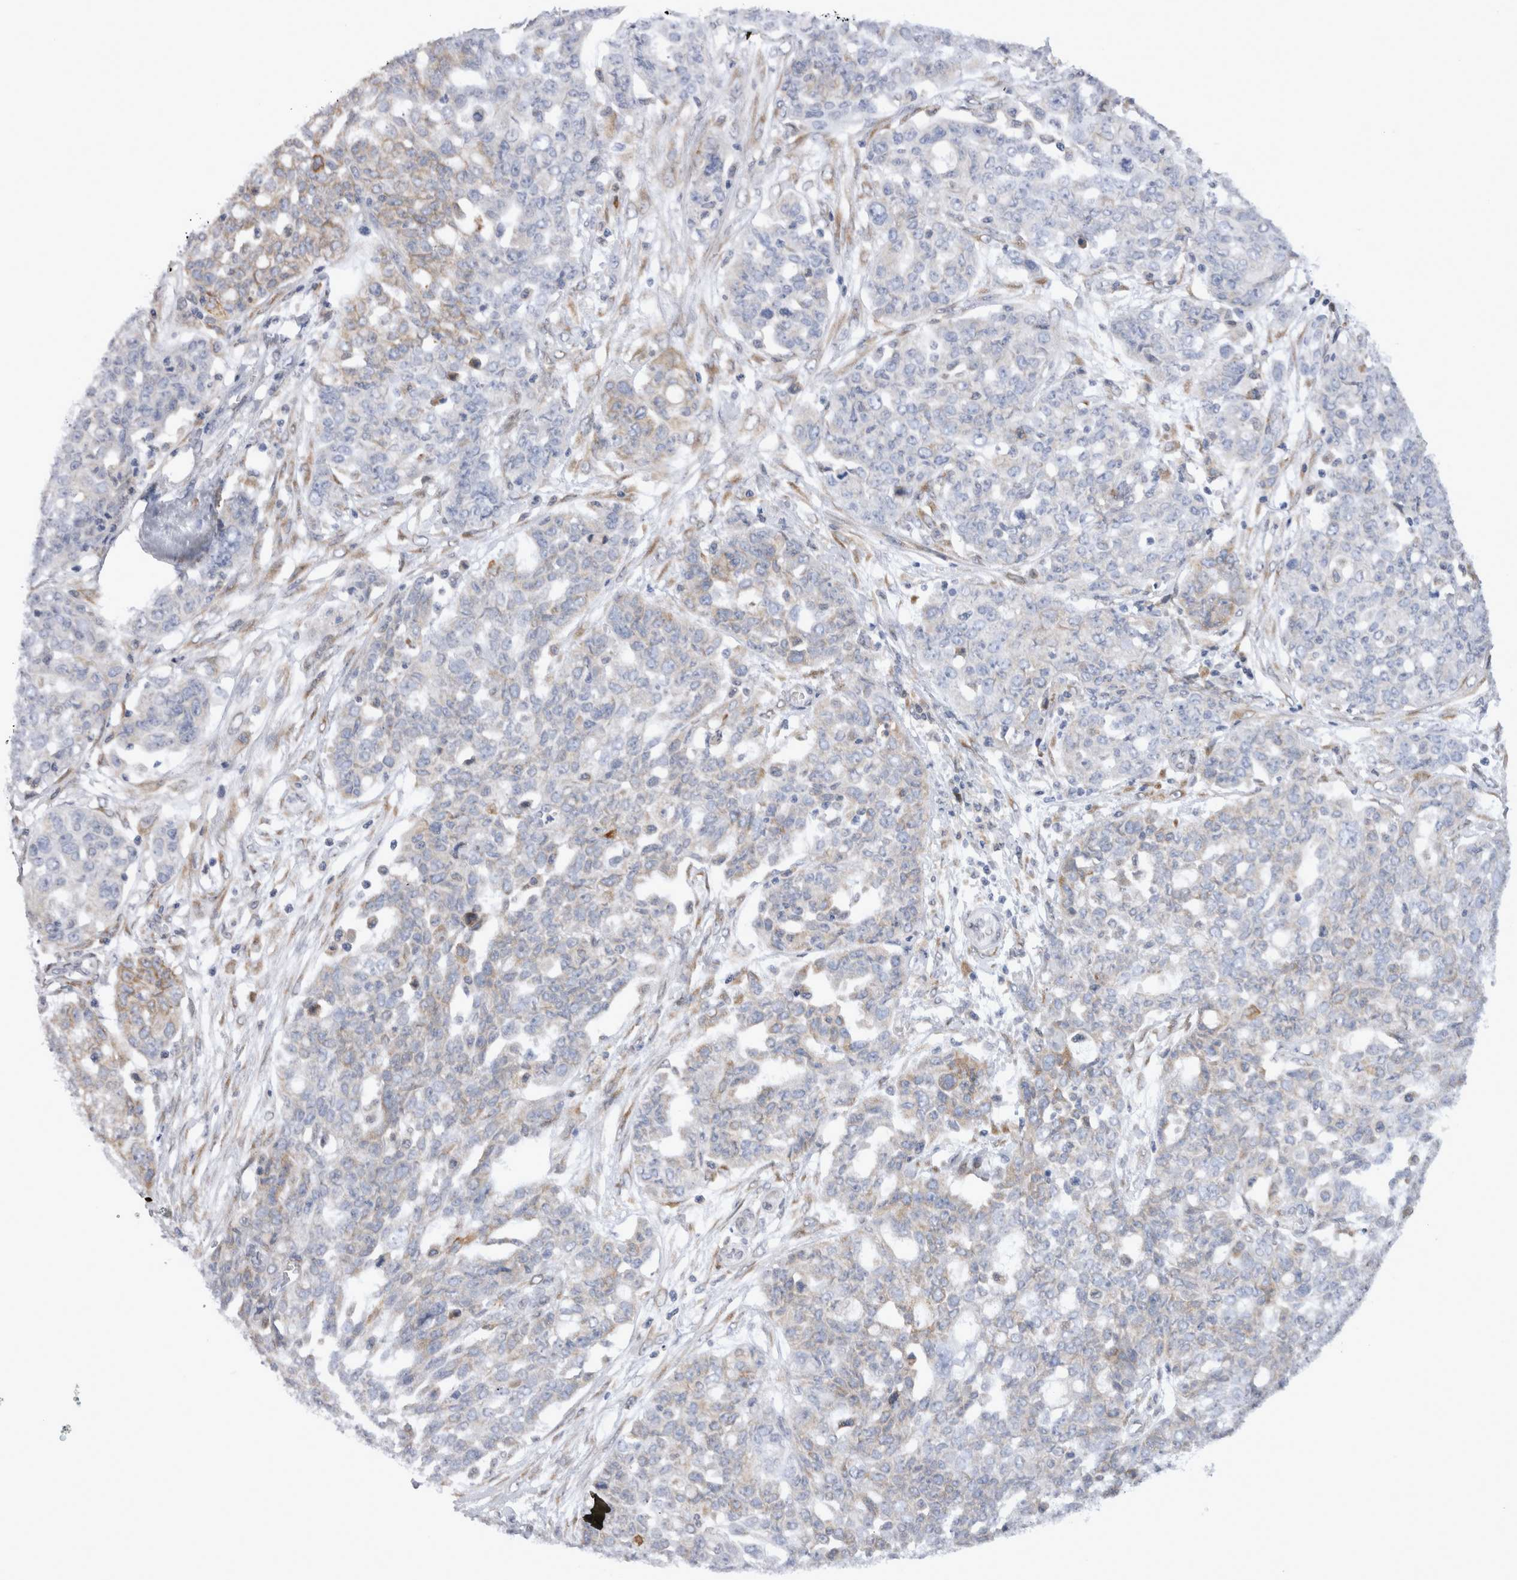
{"staining": {"intensity": "moderate", "quantity": "<25%", "location": "cytoplasmic/membranous"}, "tissue": "ovarian cancer", "cell_type": "Tumor cells", "image_type": "cancer", "snomed": [{"axis": "morphology", "description": "Cystadenocarcinoma, serous, NOS"}, {"axis": "topography", "description": "Soft tissue"}, {"axis": "topography", "description": "Ovary"}], "caption": "IHC (DAB) staining of ovarian serous cystadenocarcinoma reveals moderate cytoplasmic/membranous protein expression in approximately <25% of tumor cells.", "gene": "VCPIP1", "patient": {"sex": "female", "age": 57}}